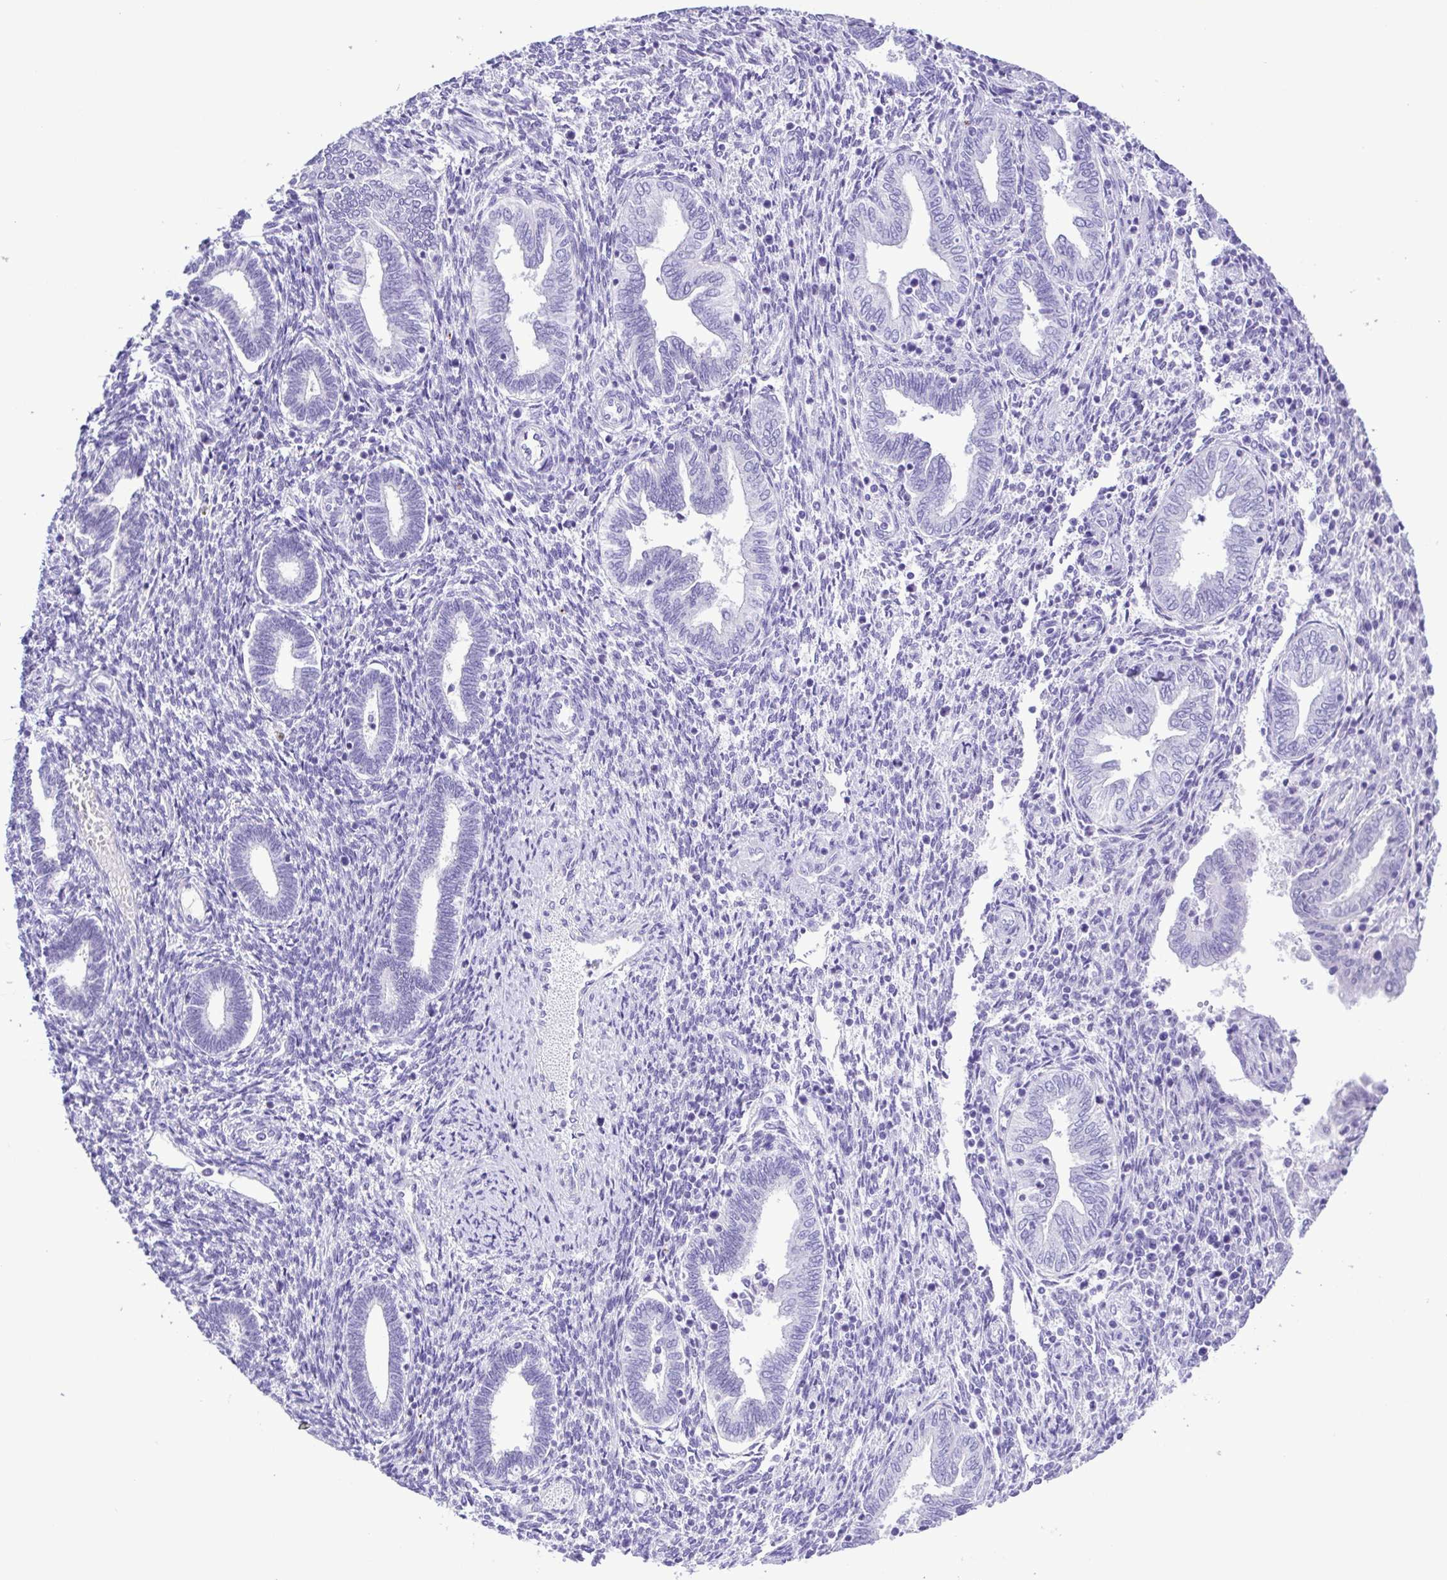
{"staining": {"intensity": "negative", "quantity": "none", "location": "none"}, "tissue": "endometrium", "cell_type": "Cells in endometrial stroma", "image_type": "normal", "snomed": [{"axis": "morphology", "description": "Normal tissue, NOS"}, {"axis": "topography", "description": "Endometrium"}], "caption": "The micrograph exhibits no staining of cells in endometrial stroma in normal endometrium.", "gene": "CASP14", "patient": {"sex": "female", "age": 42}}